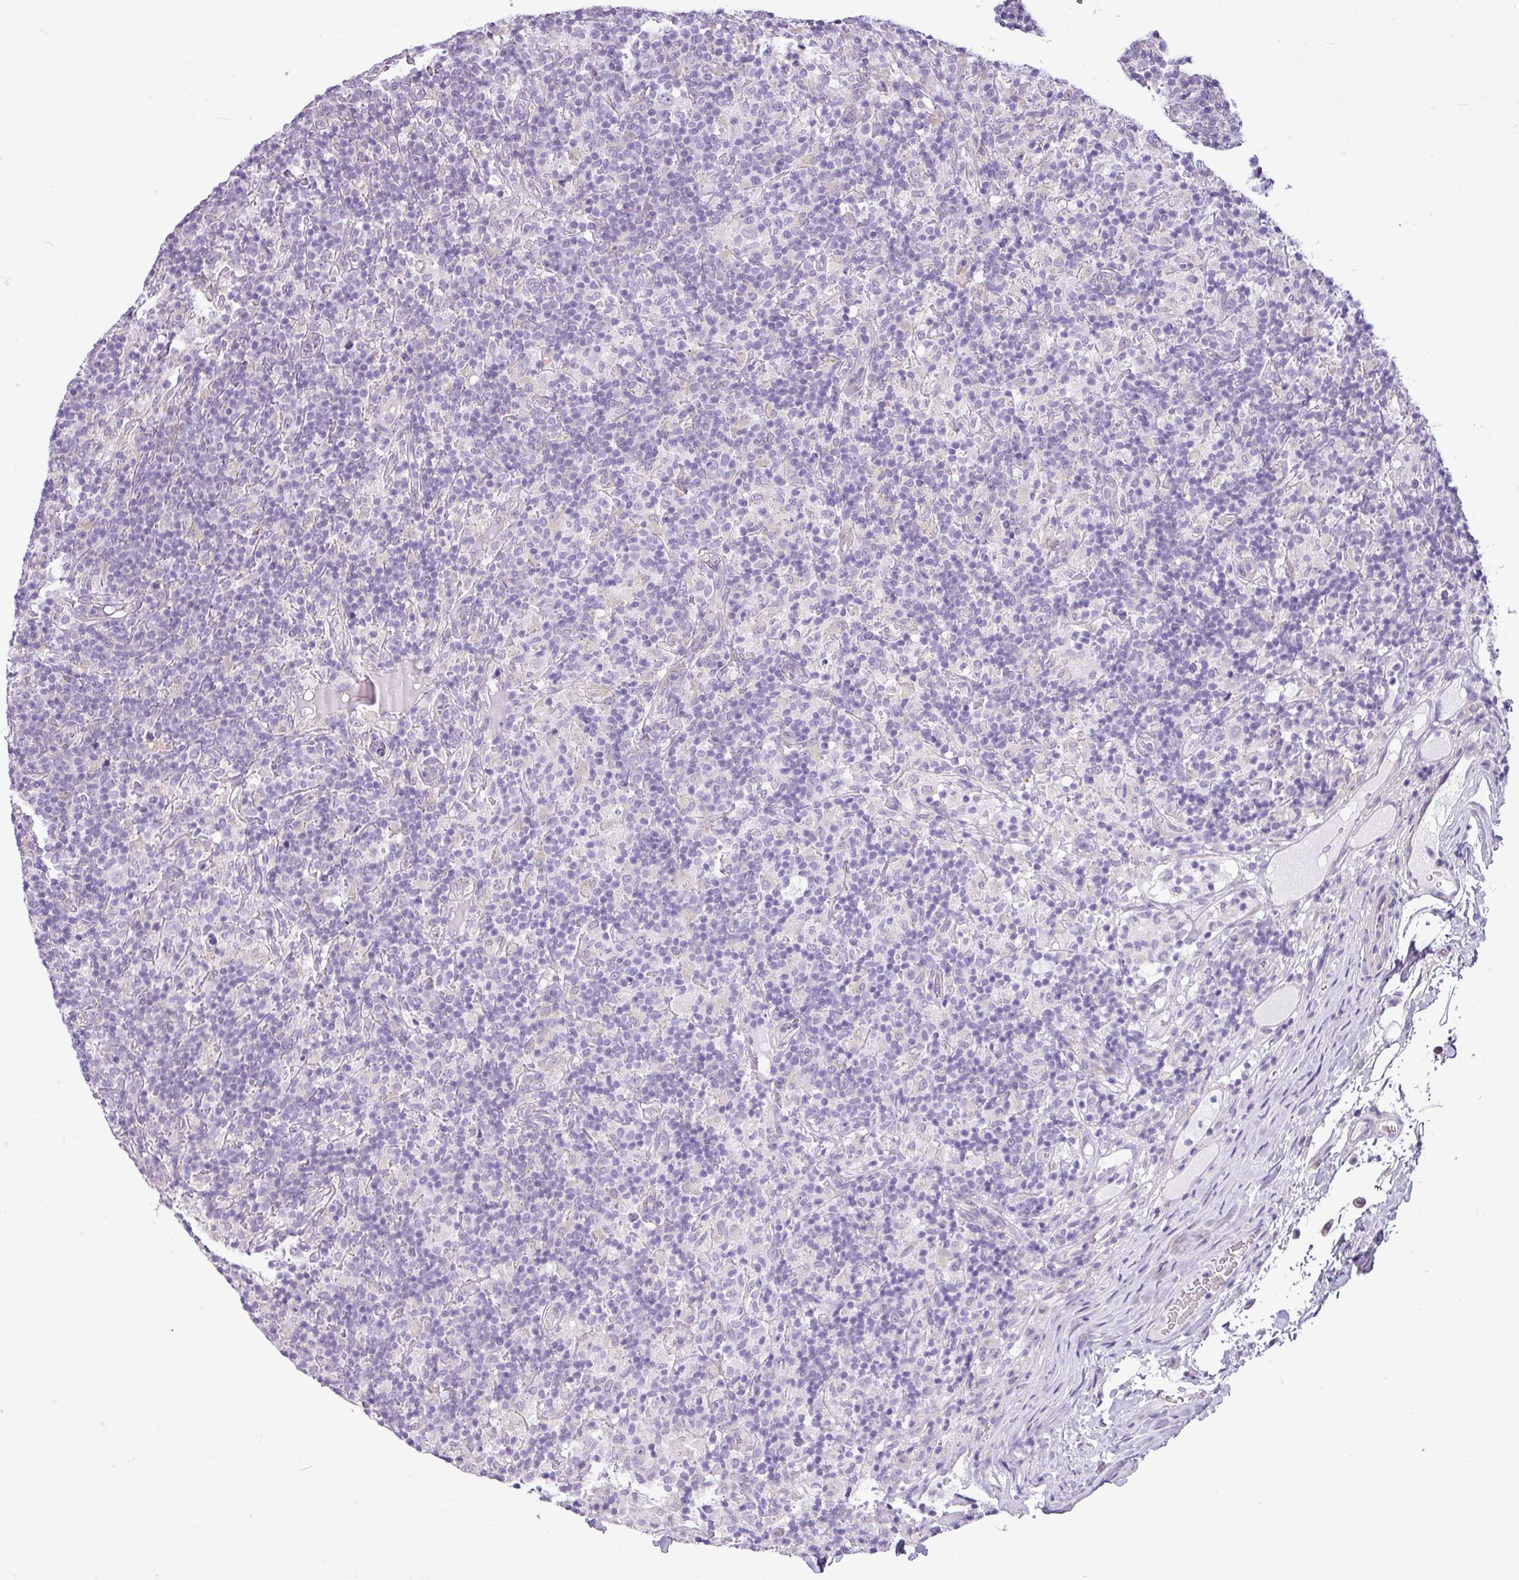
{"staining": {"intensity": "negative", "quantity": "none", "location": "none"}, "tissue": "lymphoma", "cell_type": "Tumor cells", "image_type": "cancer", "snomed": [{"axis": "morphology", "description": "Hodgkin's disease, NOS"}, {"axis": "topography", "description": "Lymph node"}], "caption": "This is an IHC photomicrograph of human lymphoma. There is no staining in tumor cells.", "gene": "TOR1AIP2", "patient": {"sex": "male", "age": 70}}